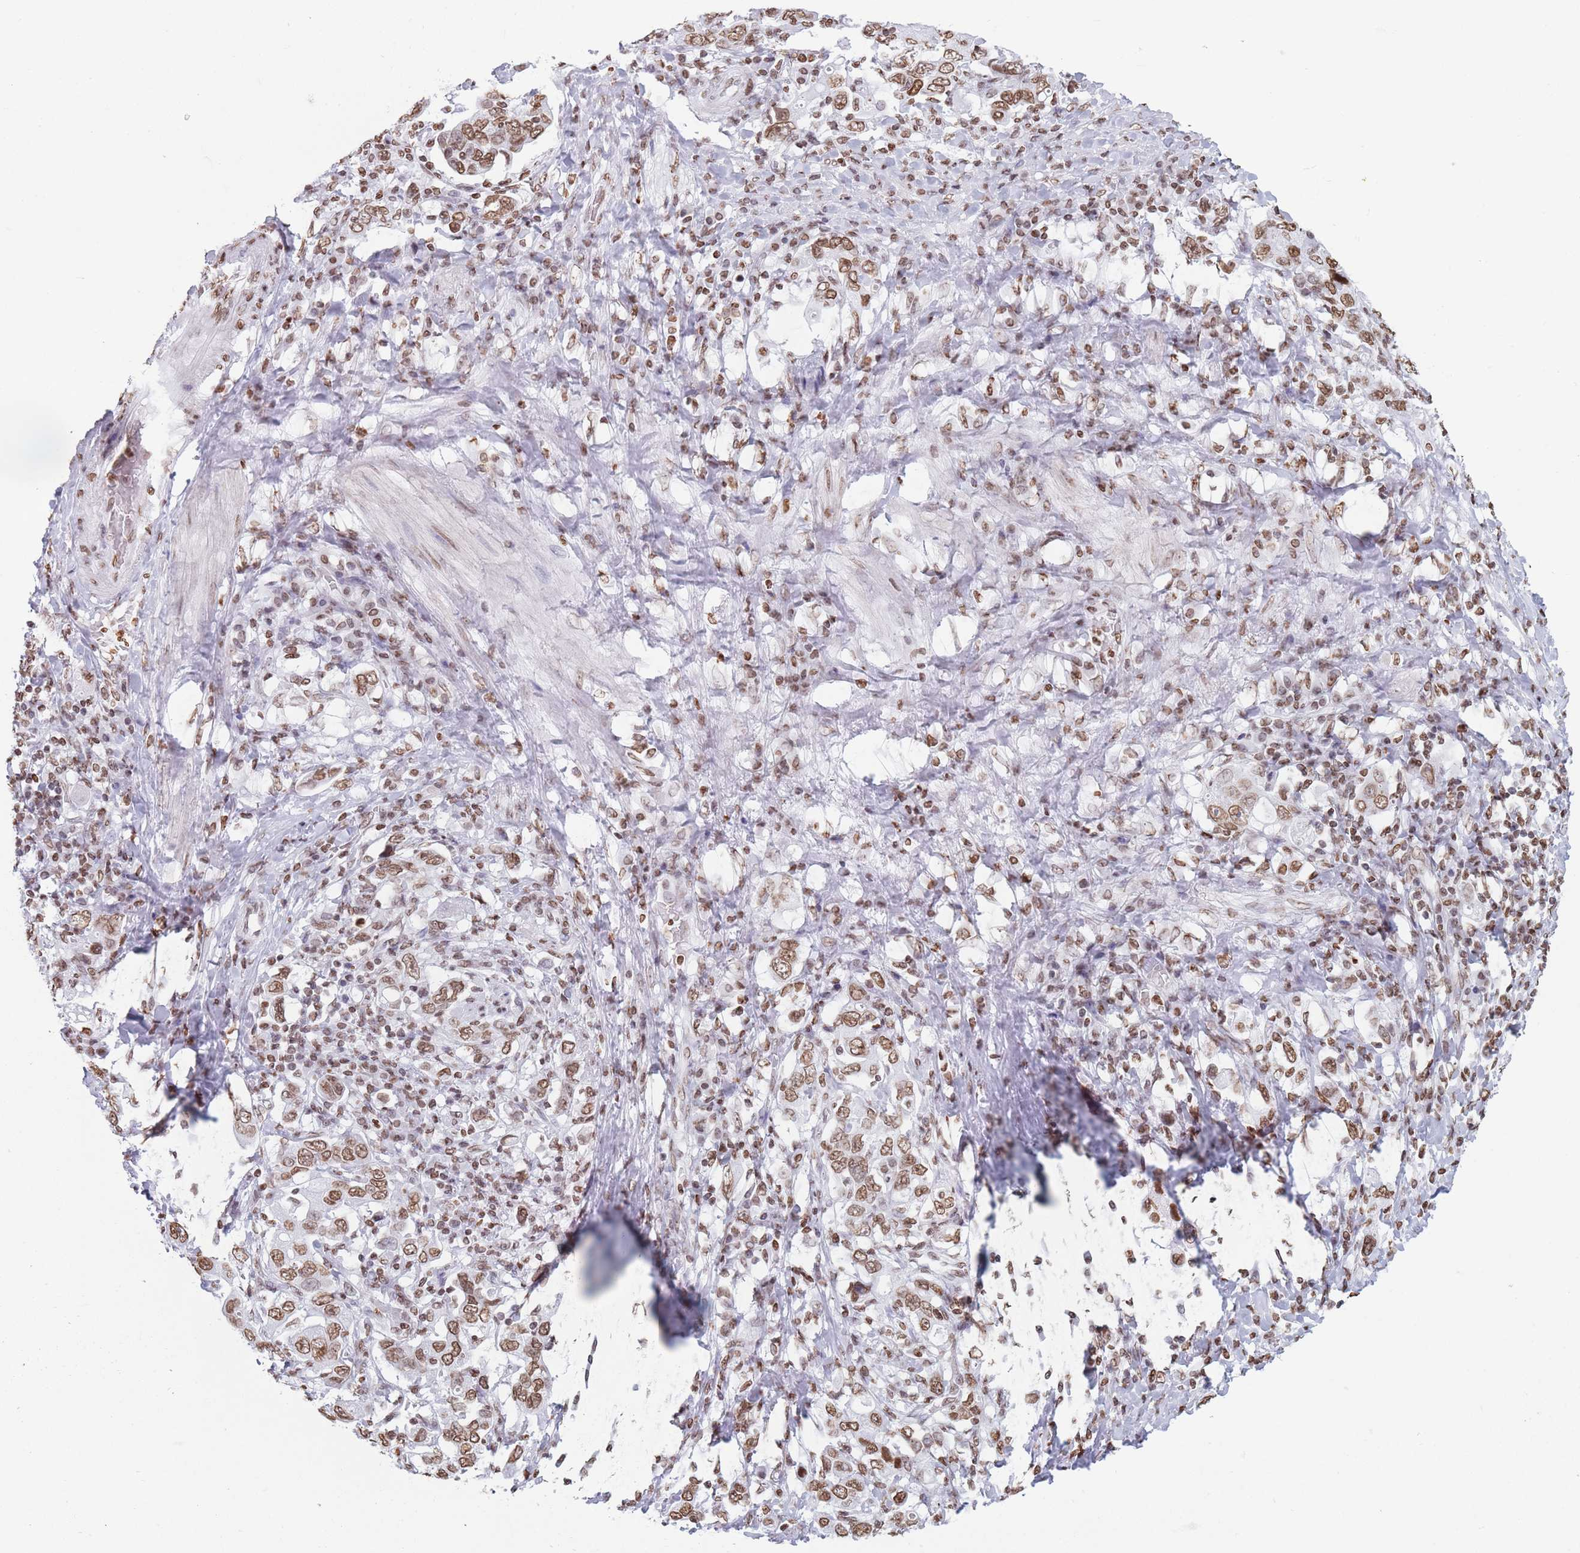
{"staining": {"intensity": "moderate", "quantity": ">75%", "location": "nuclear"}, "tissue": "stomach cancer", "cell_type": "Tumor cells", "image_type": "cancer", "snomed": [{"axis": "morphology", "description": "Adenocarcinoma, NOS"}, {"axis": "topography", "description": "Stomach, upper"}, {"axis": "topography", "description": "Stomach"}], "caption": "Stomach adenocarcinoma was stained to show a protein in brown. There is medium levels of moderate nuclear expression in about >75% of tumor cells.", "gene": "RYK", "patient": {"sex": "male", "age": 62}}